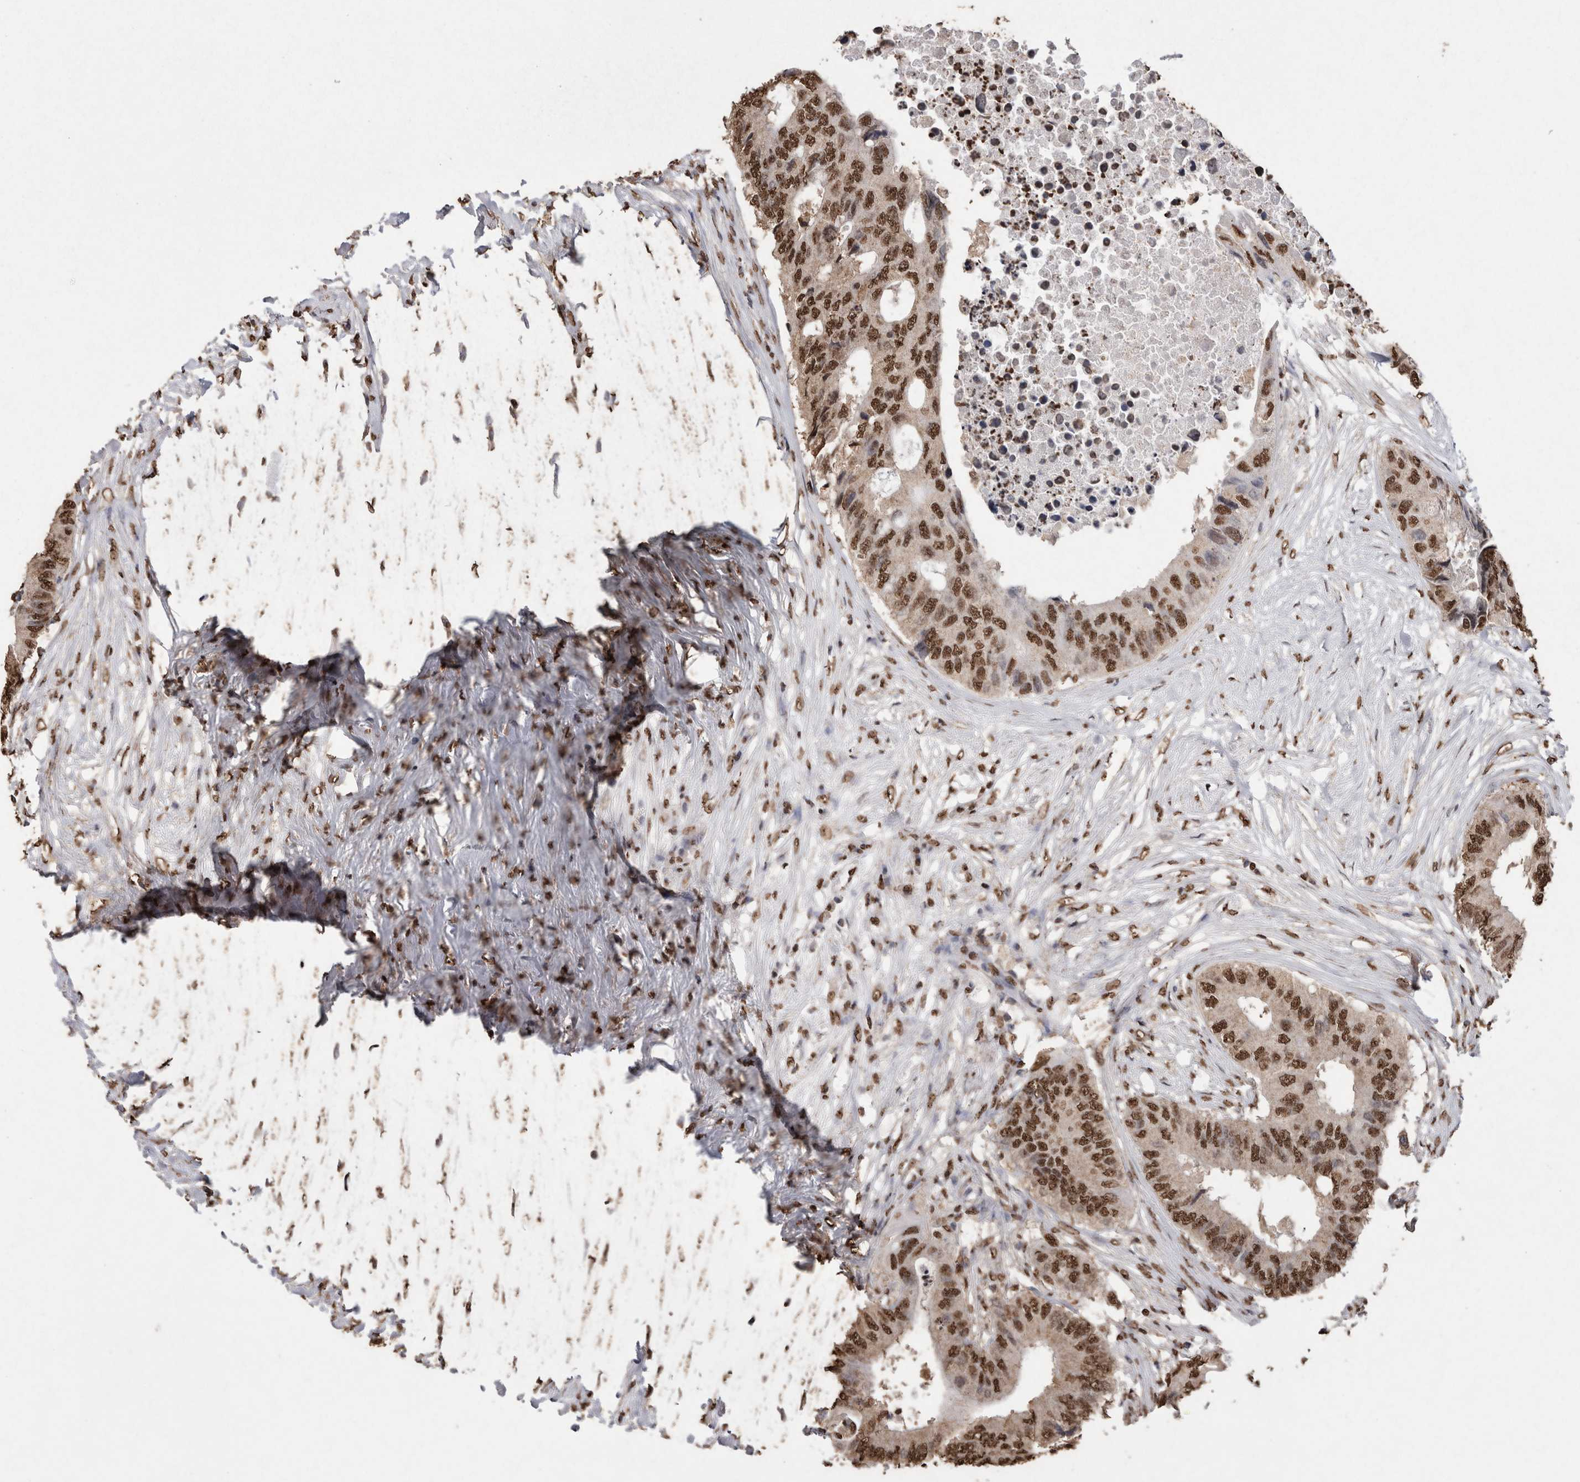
{"staining": {"intensity": "strong", "quantity": ">75%", "location": "nuclear"}, "tissue": "colorectal cancer", "cell_type": "Tumor cells", "image_type": "cancer", "snomed": [{"axis": "morphology", "description": "Adenocarcinoma, NOS"}, {"axis": "topography", "description": "Colon"}], "caption": "A high amount of strong nuclear expression is appreciated in approximately >75% of tumor cells in colorectal cancer tissue.", "gene": "NTHL1", "patient": {"sex": "male", "age": 71}}